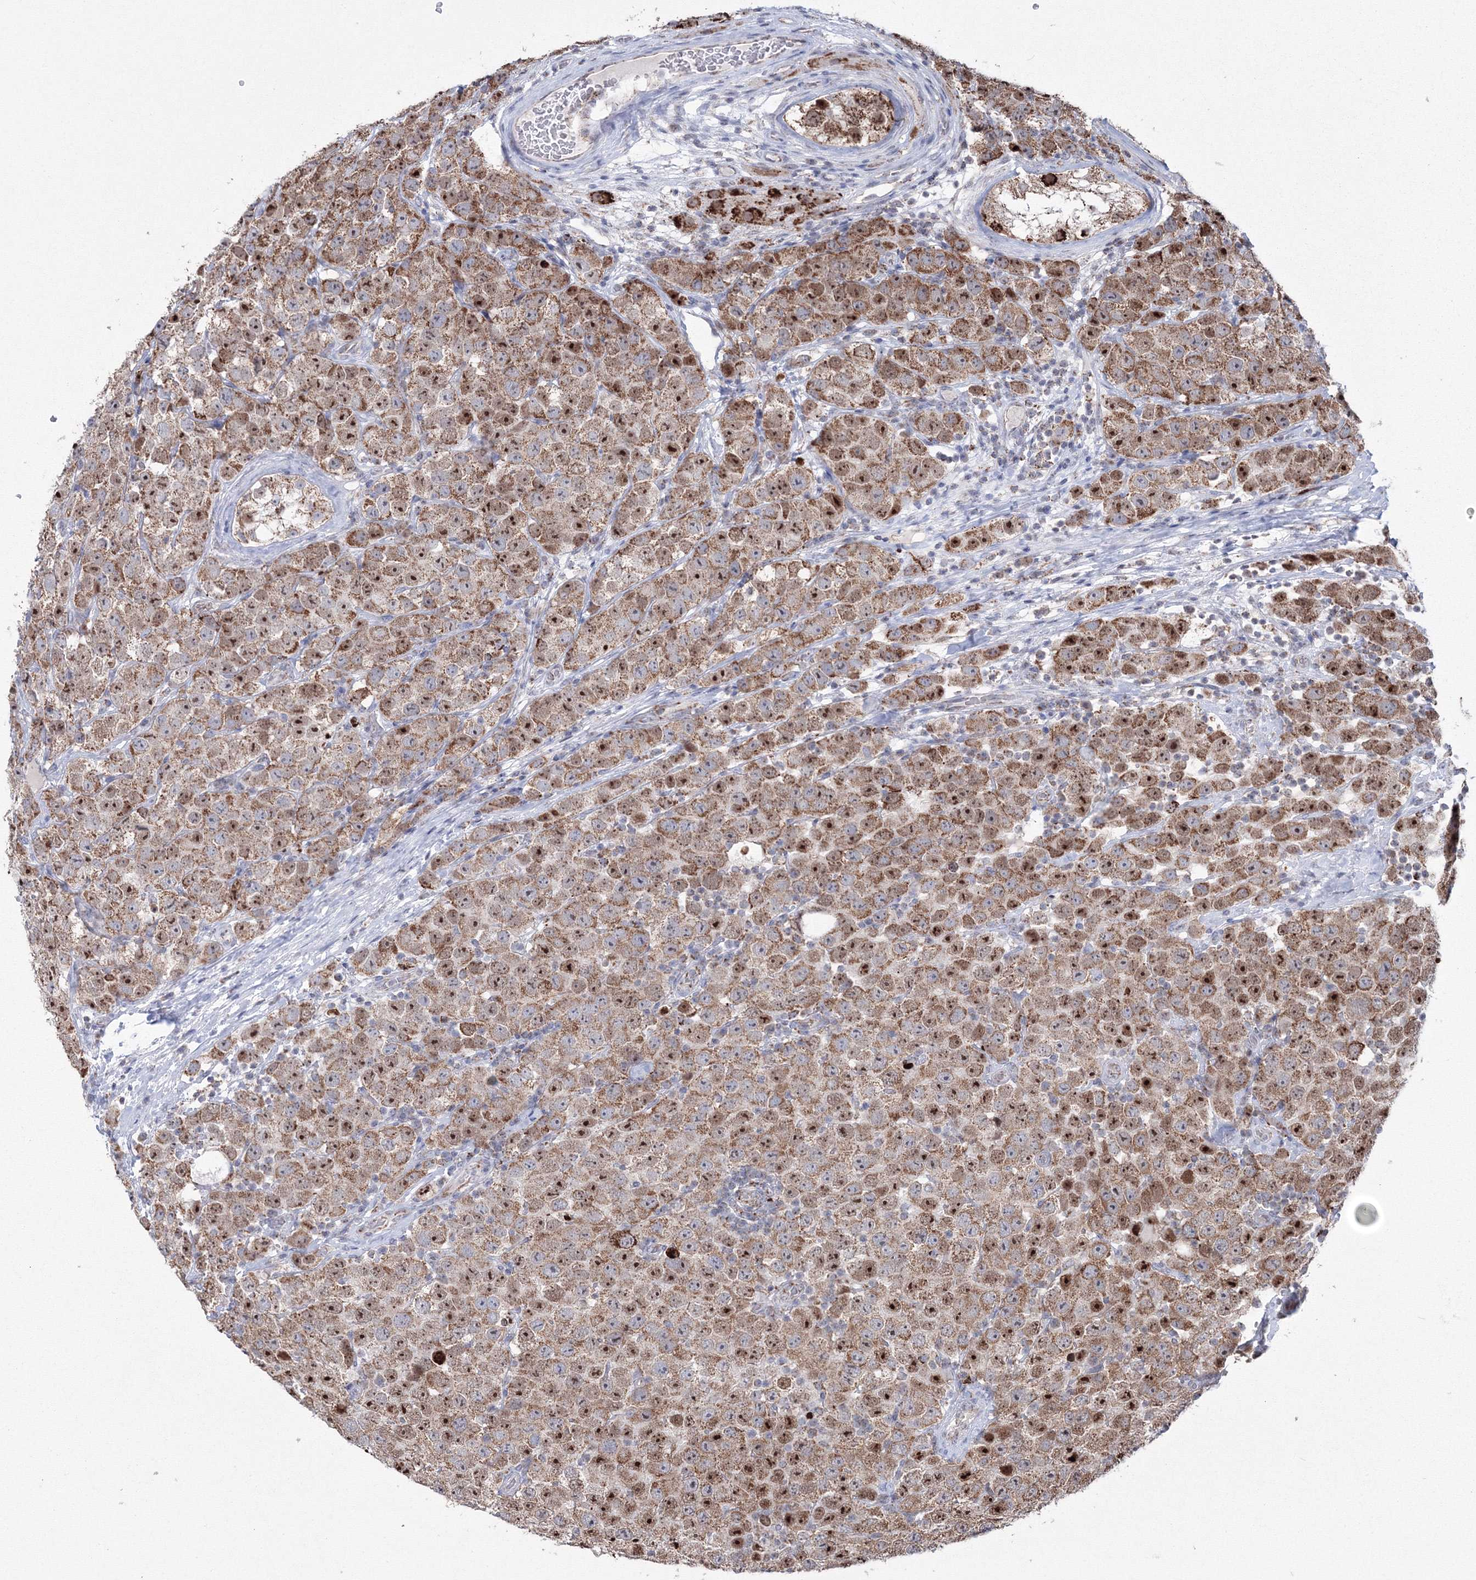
{"staining": {"intensity": "moderate", "quantity": ">75%", "location": "cytoplasmic/membranous,nuclear"}, "tissue": "testis cancer", "cell_type": "Tumor cells", "image_type": "cancer", "snomed": [{"axis": "morphology", "description": "Seminoma, NOS"}, {"axis": "topography", "description": "Testis"}], "caption": "Immunohistochemical staining of human testis cancer reveals medium levels of moderate cytoplasmic/membranous and nuclear expression in approximately >75% of tumor cells.", "gene": "GRSF1", "patient": {"sex": "male", "age": 28}}